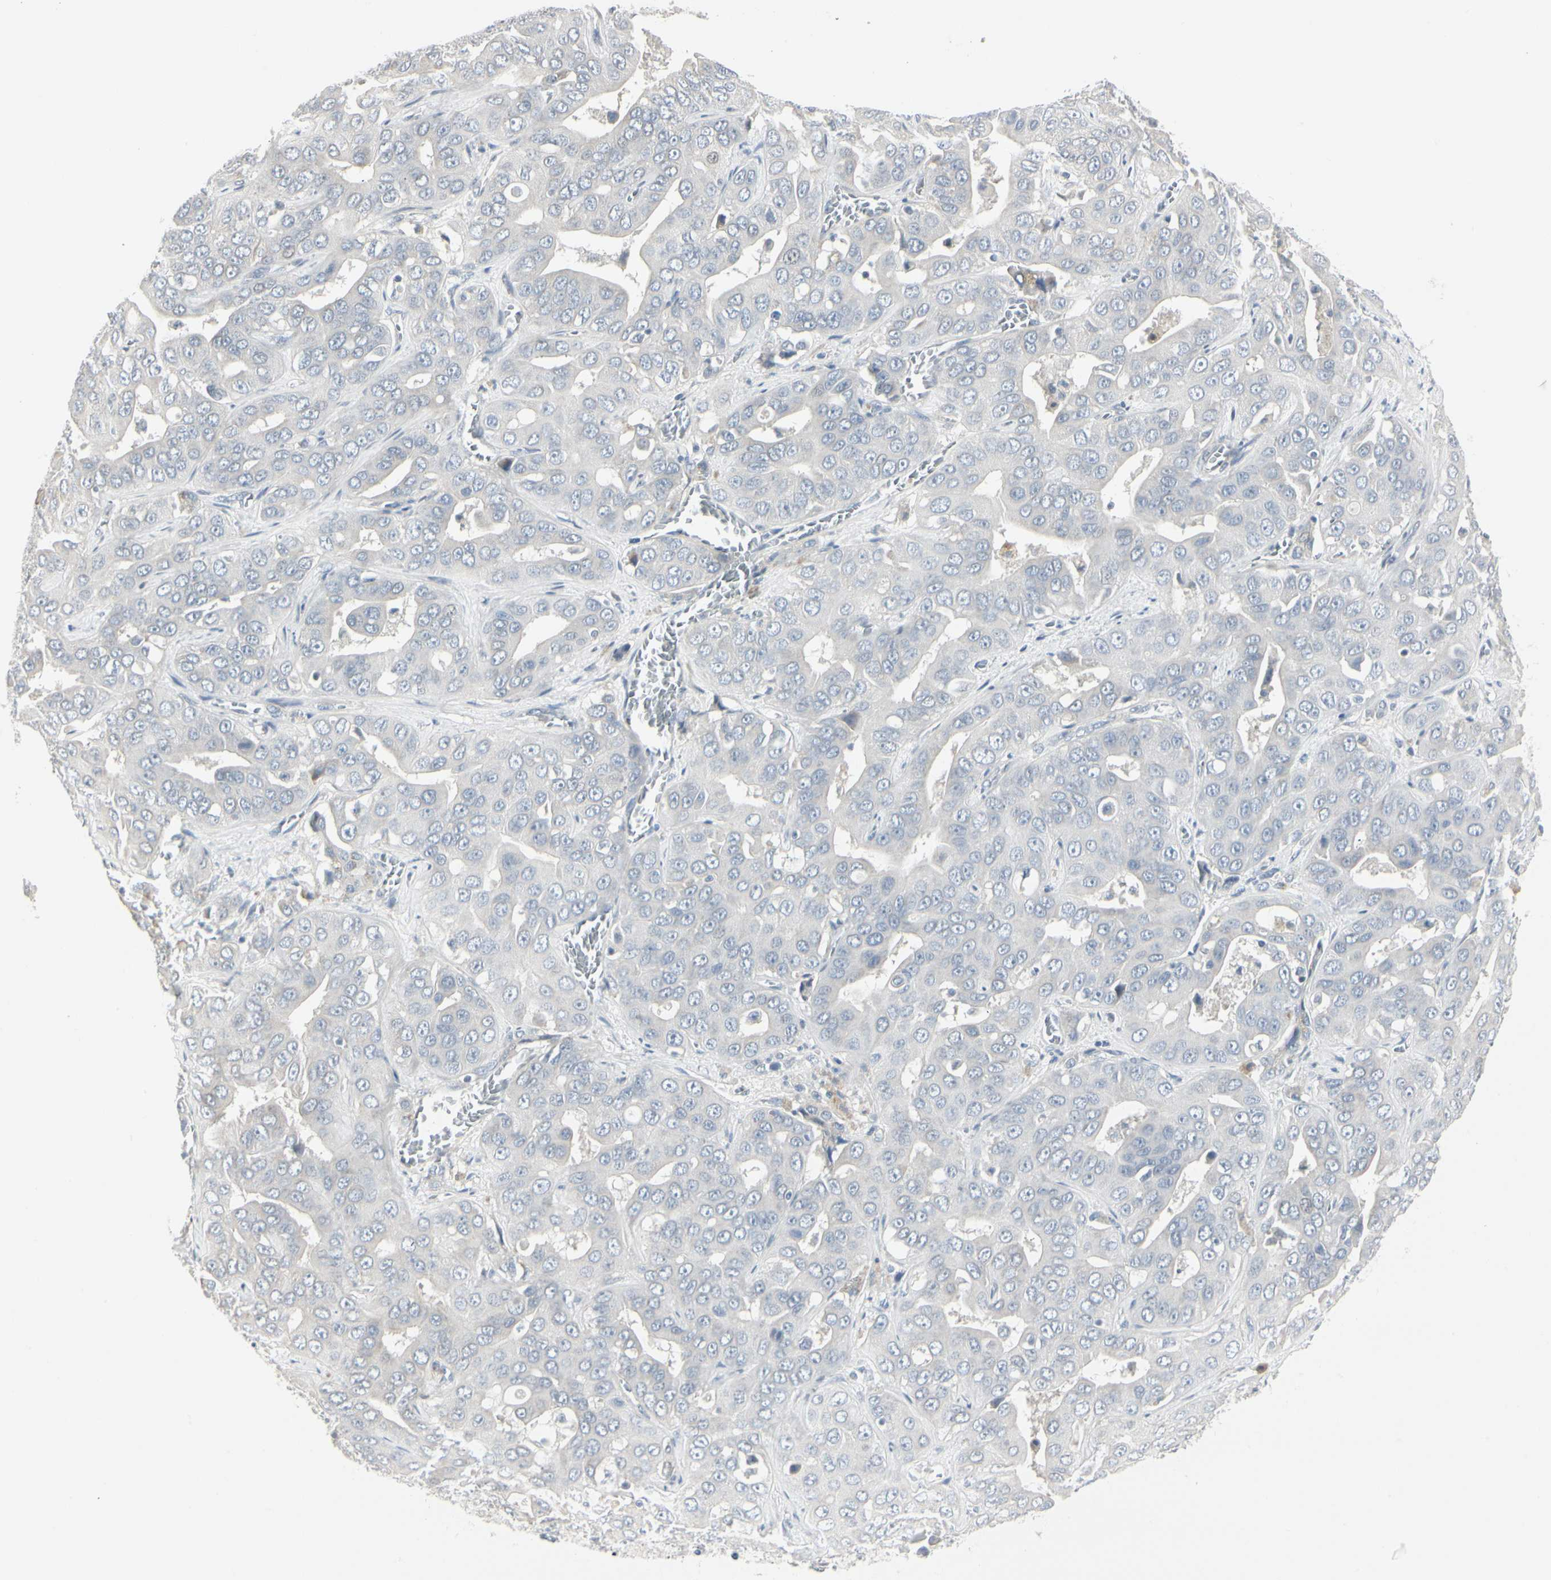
{"staining": {"intensity": "negative", "quantity": "none", "location": "none"}, "tissue": "liver cancer", "cell_type": "Tumor cells", "image_type": "cancer", "snomed": [{"axis": "morphology", "description": "Cholangiocarcinoma"}, {"axis": "topography", "description": "Liver"}], "caption": "Immunohistochemistry (IHC) of liver cholangiocarcinoma demonstrates no positivity in tumor cells.", "gene": "DMPK", "patient": {"sex": "female", "age": 52}}